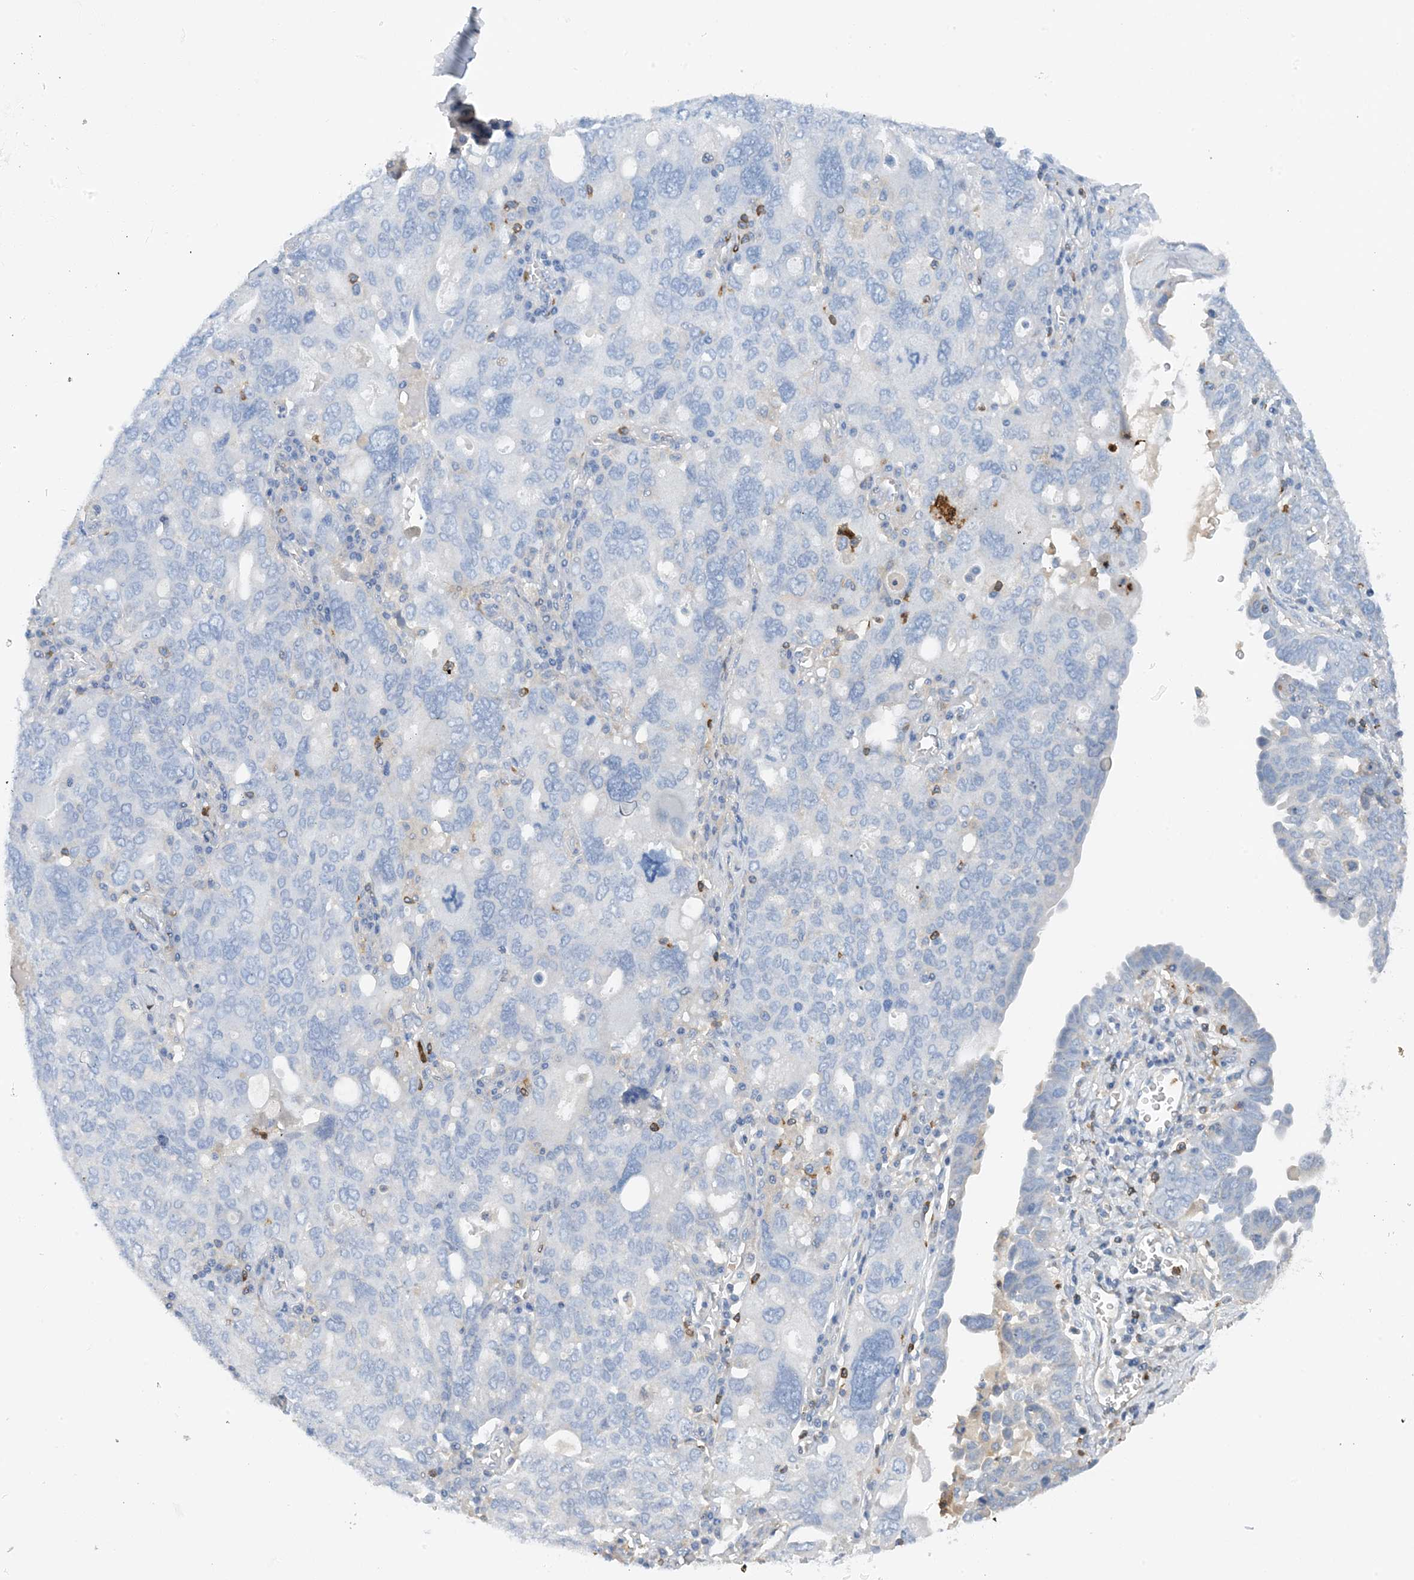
{"staining": {"intensity": "negative", "quantity": "none", "location": "none"}, "tissue": "ovarian cancer", "cell_type": "Tumor cells", "image_type": "cancer", "snomed": [{"axis": "morphology", "description": "Carcinoma, endometroid"}, {"axis": "topography", "description": "Ovary"}], "caption": "Immunohistochemistry image of human ovarian endometroid carcinoma stained for a protein (brown), which demonstrates no staining in tumor cells.", "gene": "PHACTR2", "patient": {"sex": "female", "age": 62}}